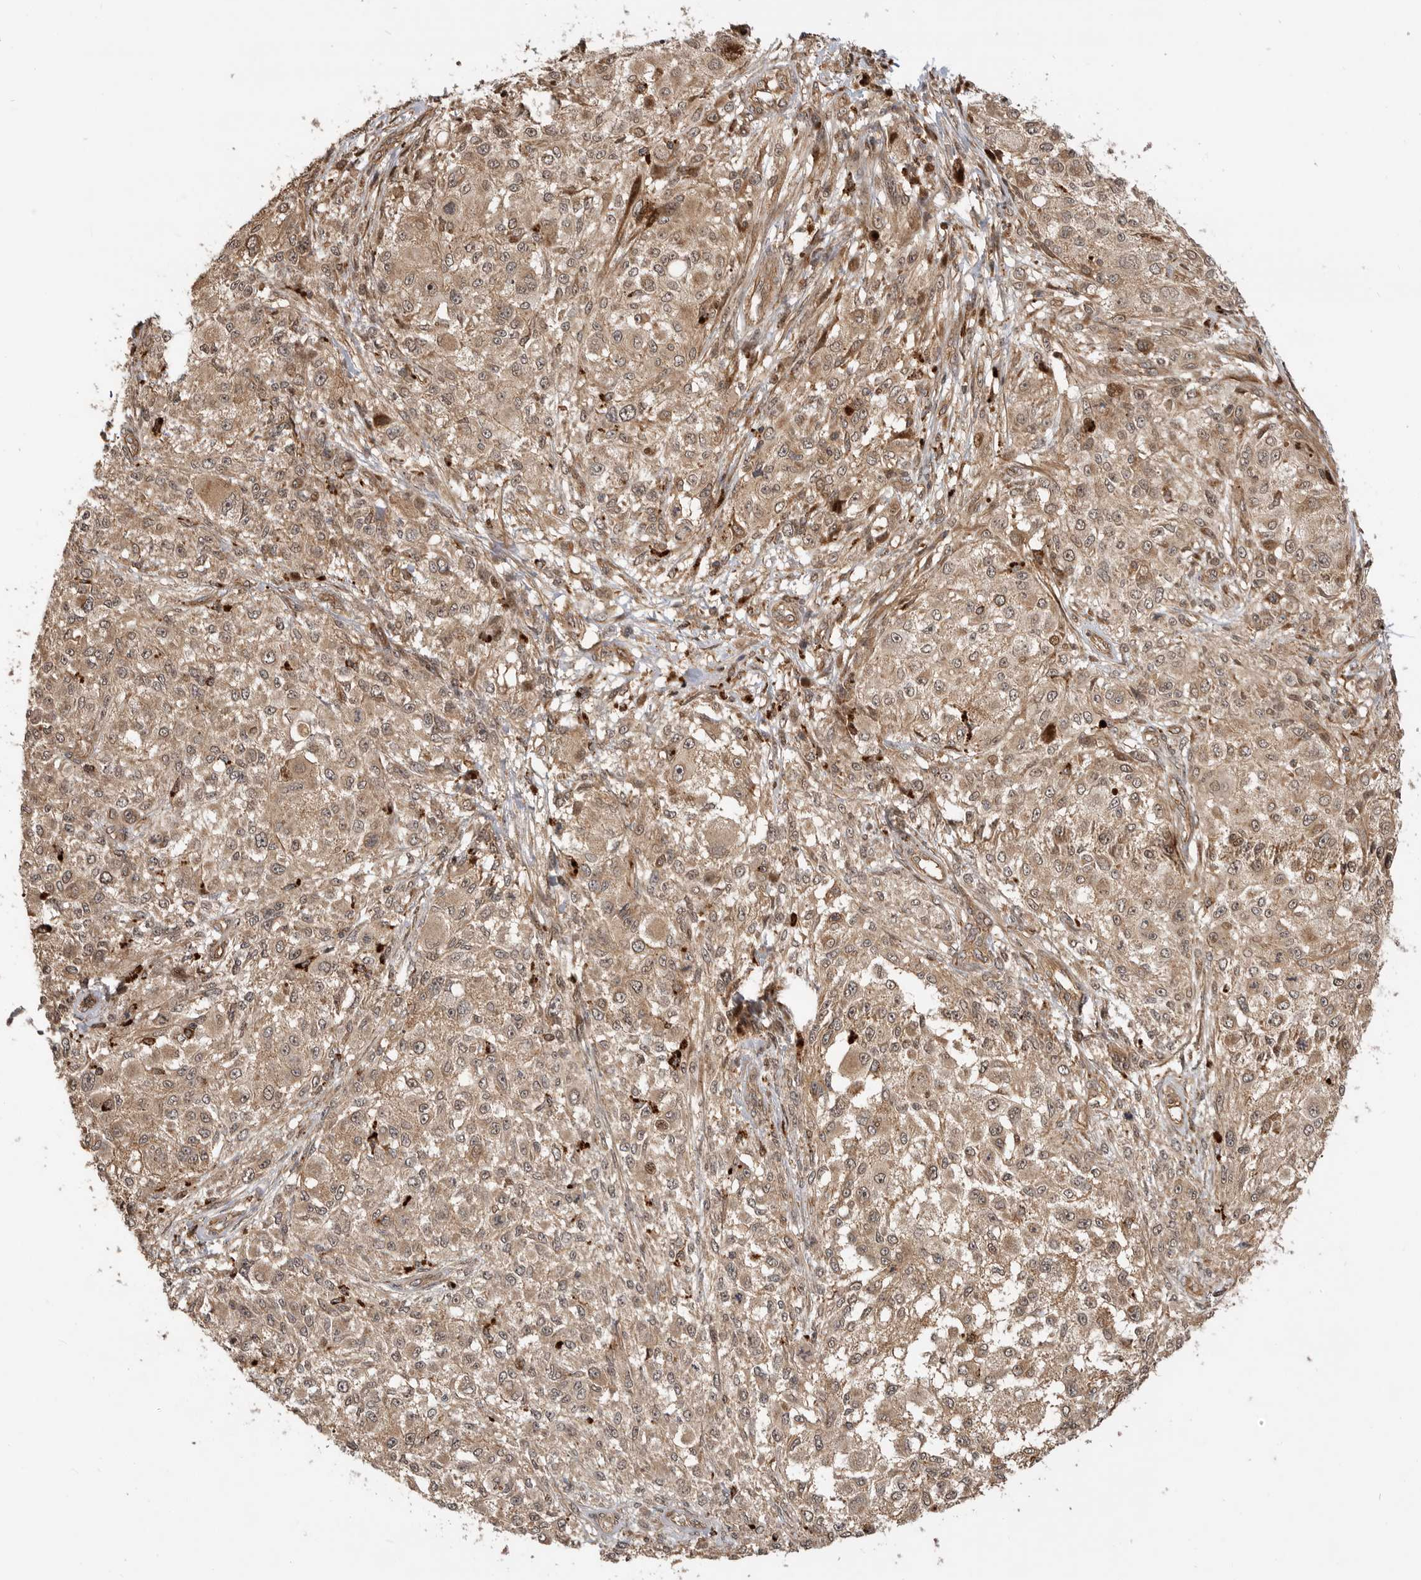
{"staining": {"intensity": "weak", "quantity": ">75%", "location": "cytoplasmic/membranous"}, "tissue": "melanoma", "cell_type": "Tumor cells", "image_type": "cancer", "snomed": [{"axis": "morphology", "description": "Necrosis, NOS"}, {"axis": "morphology", "description": "Malignant melanoma, NOS"}, {"axis": "topography", "description": "Skin"}], "caption": "Malignant melanoma stained with DAB IHC exhibits low levels of weak cytoplasmic/membranous expression in about >75% of tumor cells.", "gene": "ADPRS", "patient": {"sex": "female", "age": 87}}